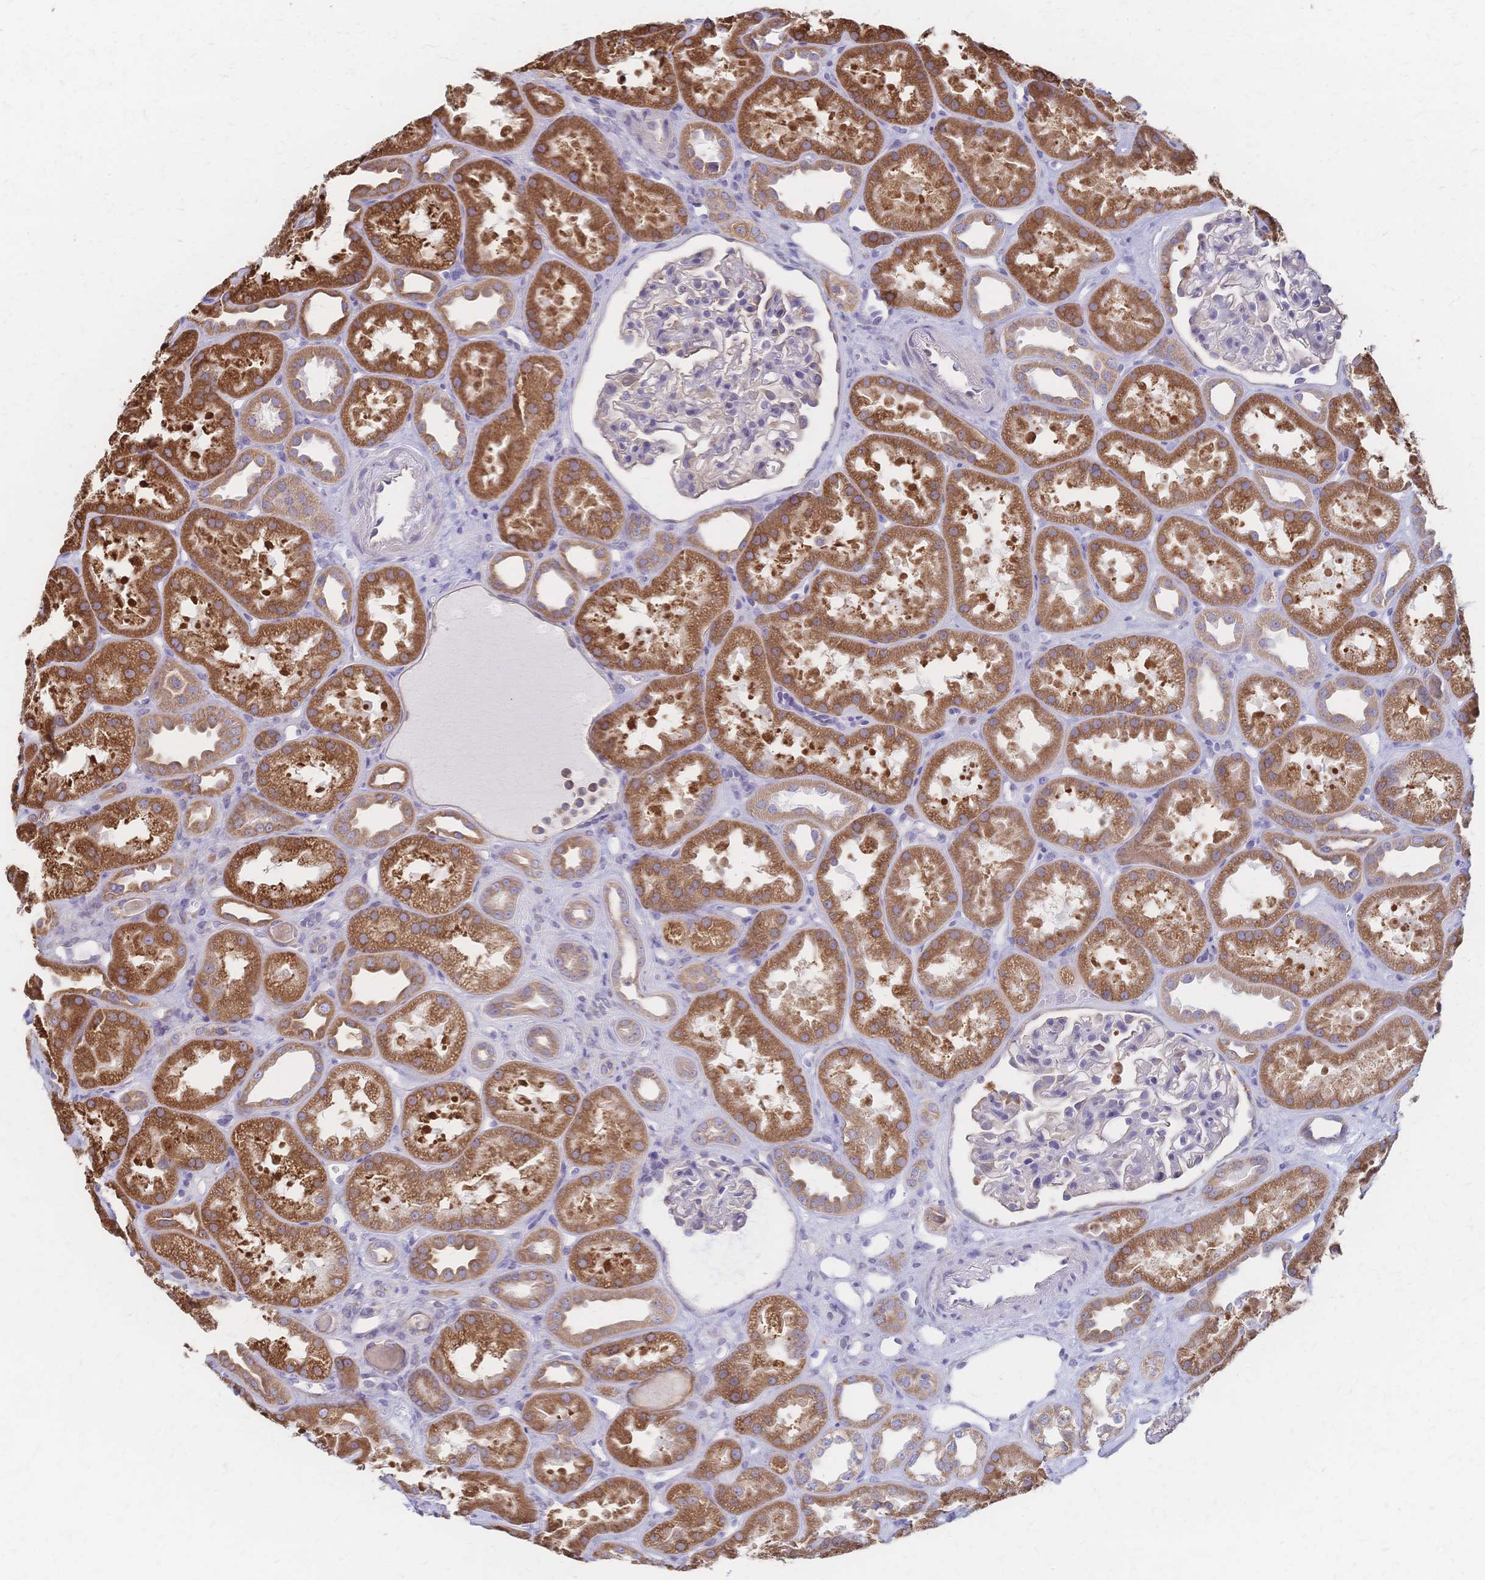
{"staining": {"intensity": "negative", "quantity": "none", "location": "none"}, "tissue": "kidney", "cell_type": "Cells in glomeruli", "image_type": "normal", "snomed": [{"axis": "morphology", "description": "Normal tissue, NOS"}, {"axis": "topography", "description": "Kidney"}], "caption": "Micrograph shows no significant protein positivity in cells in glomeruli of unremarkable kidney. The staining is performed using DAB (3,3'-diaminobenzidine) brown chromogen with nuclei counter-stained in using hematoxylin.", "gene": "CYB5A", "patient": {"sex": "male", "age": 61}}